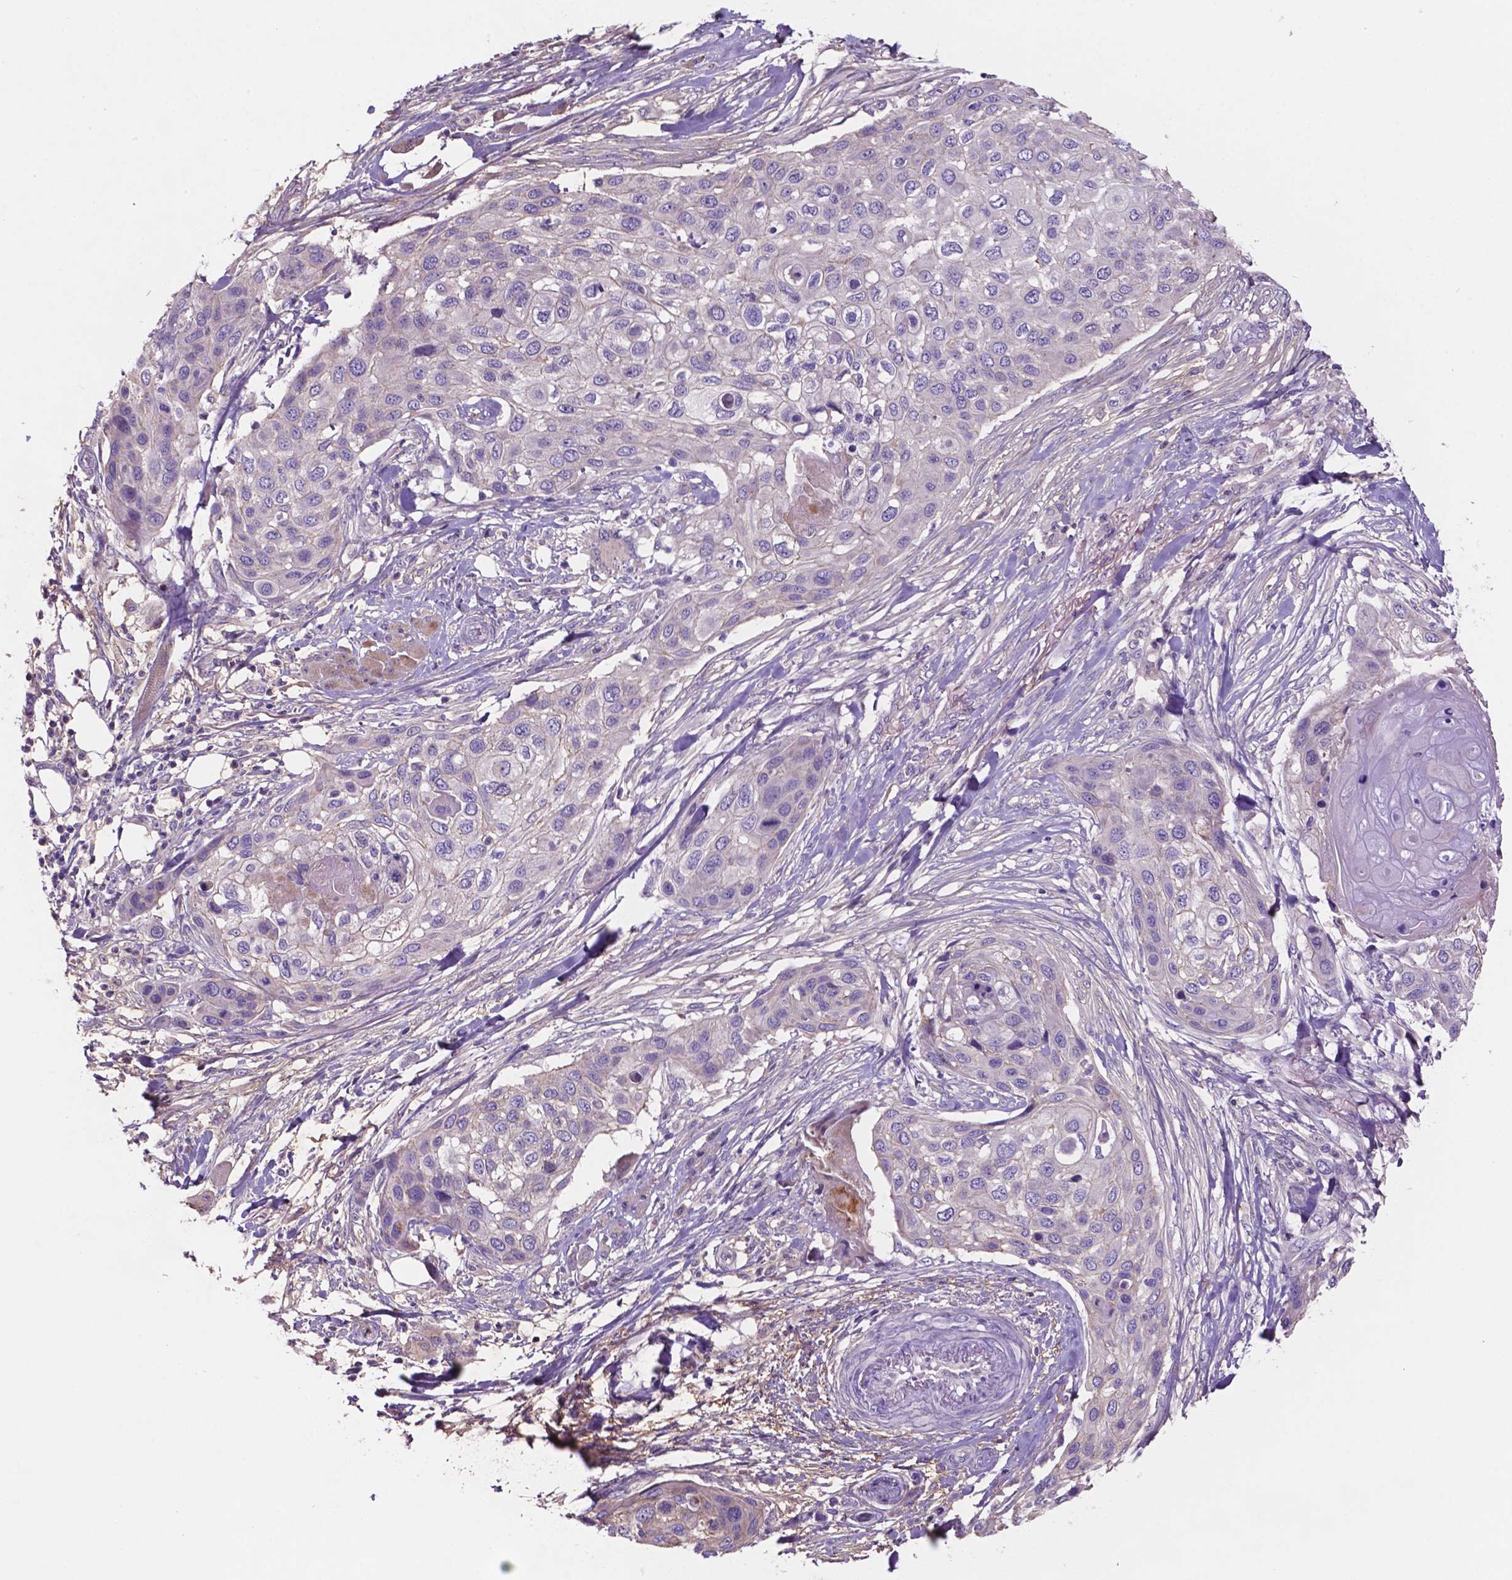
{"staining": {"intensity": "negative", "quantity": "none", "location": "none"}, "tissue": "skin cancer", "cell_type": "Tumor cells", "image_type": "cancer", "snomed": [{"axis": "morphology", "description": "Squamous cell carcinoma, NOS"}, {"axis": "topography", "description": "Skin"}], "caption": "DAB (3,3'-diaminobenzidine) immunohistochemical staining of human skin cancer (squamous cell carcinoma) exhibits no significant expression in tumor cells. (DAB IHC visualized using brightfield microscopy, high magnification).", "gene": "MKRN2OS", "patient": {"sex": "female", "age": 87}}